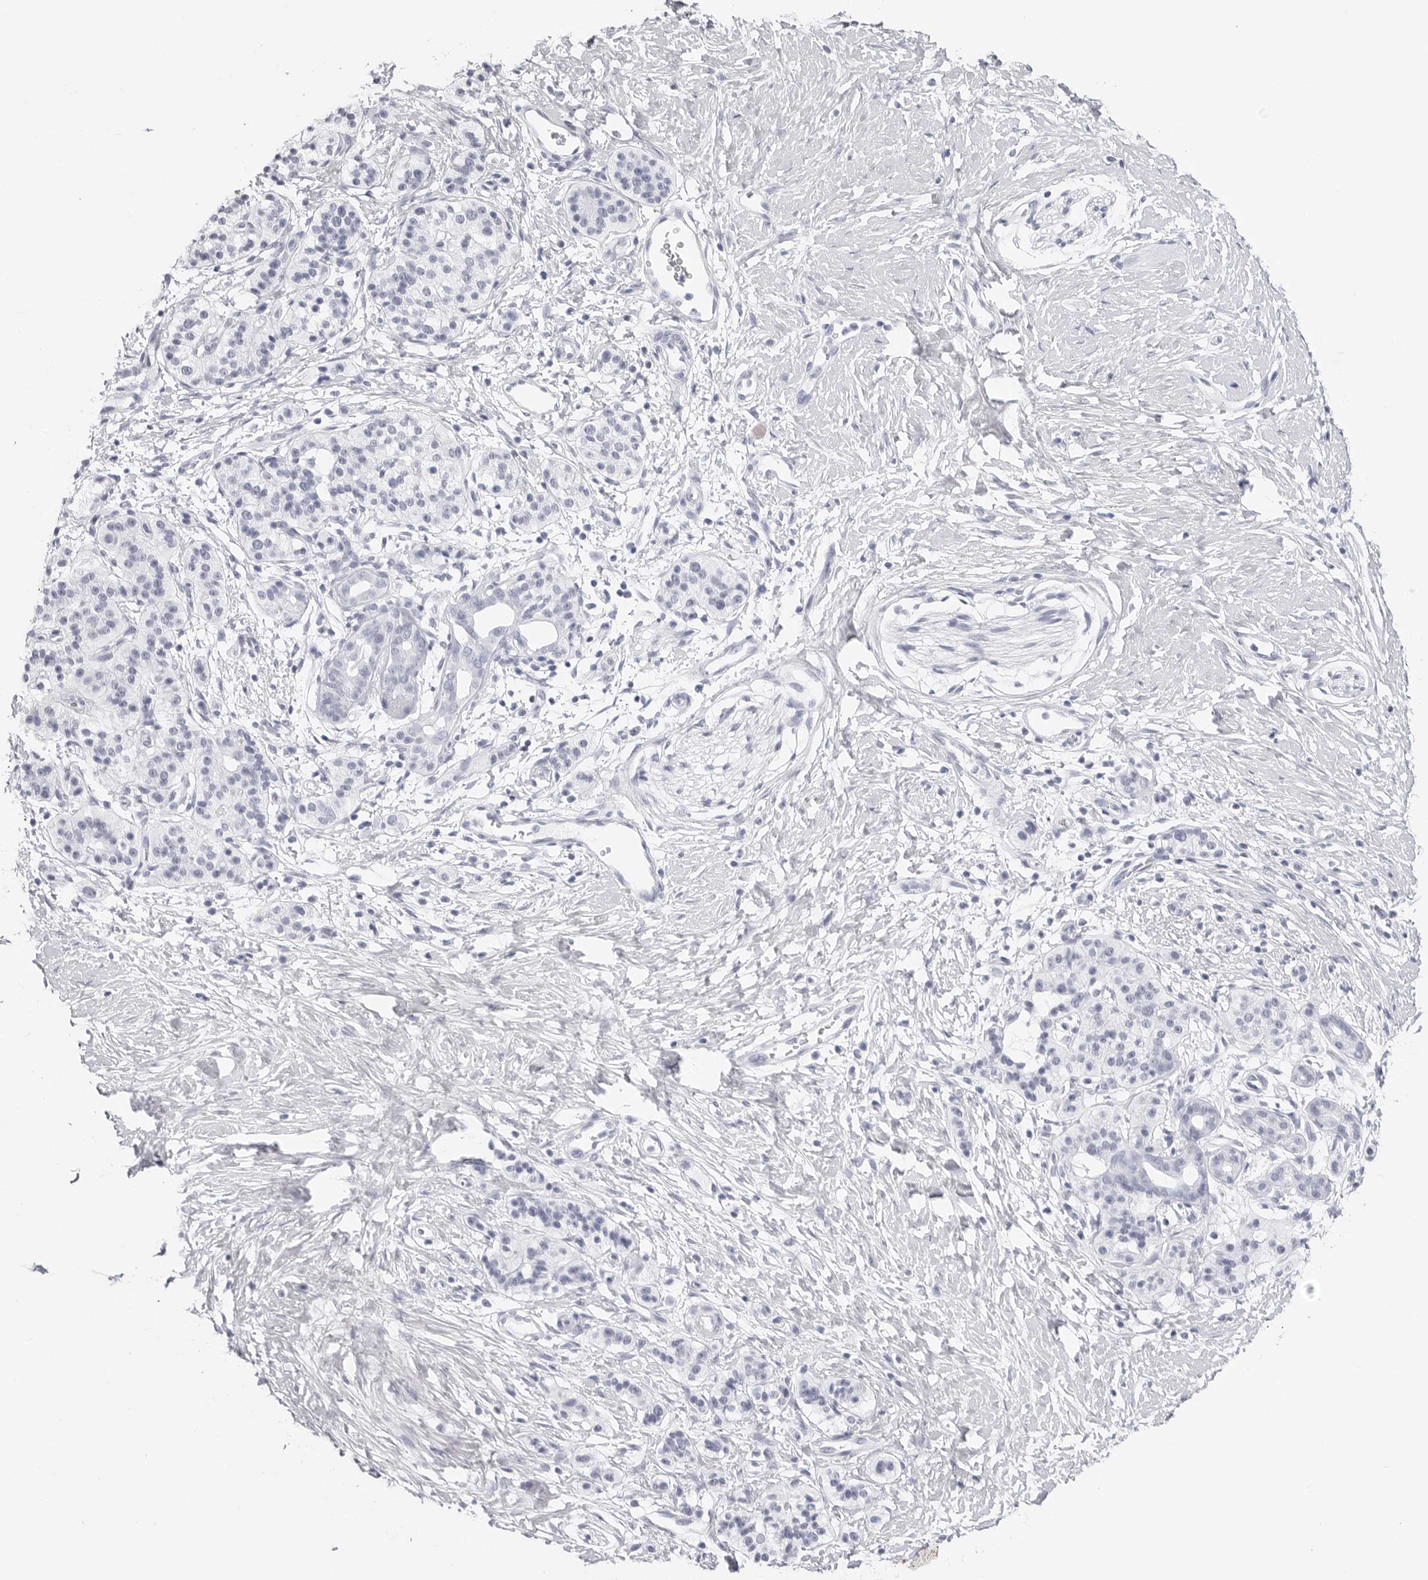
{"staining": {"intensity": "negative", "quantity": "none", "location": "none"}, "tissue": "pancreatic cancer", "cell_type": "Tumor cells", "image_type": "cancer", "snomed": [{"axis": "morphology", "description": "Adenocarcinoma, NOS"}, {"axis": "topography", "description": "Pancreas"}], "caption": "This is an IHC histopathology image of human pancreatic cancer. There is no staining in tumor cells.", "gene": "CST2", "patient": {"sex": "male", "age": 50}}